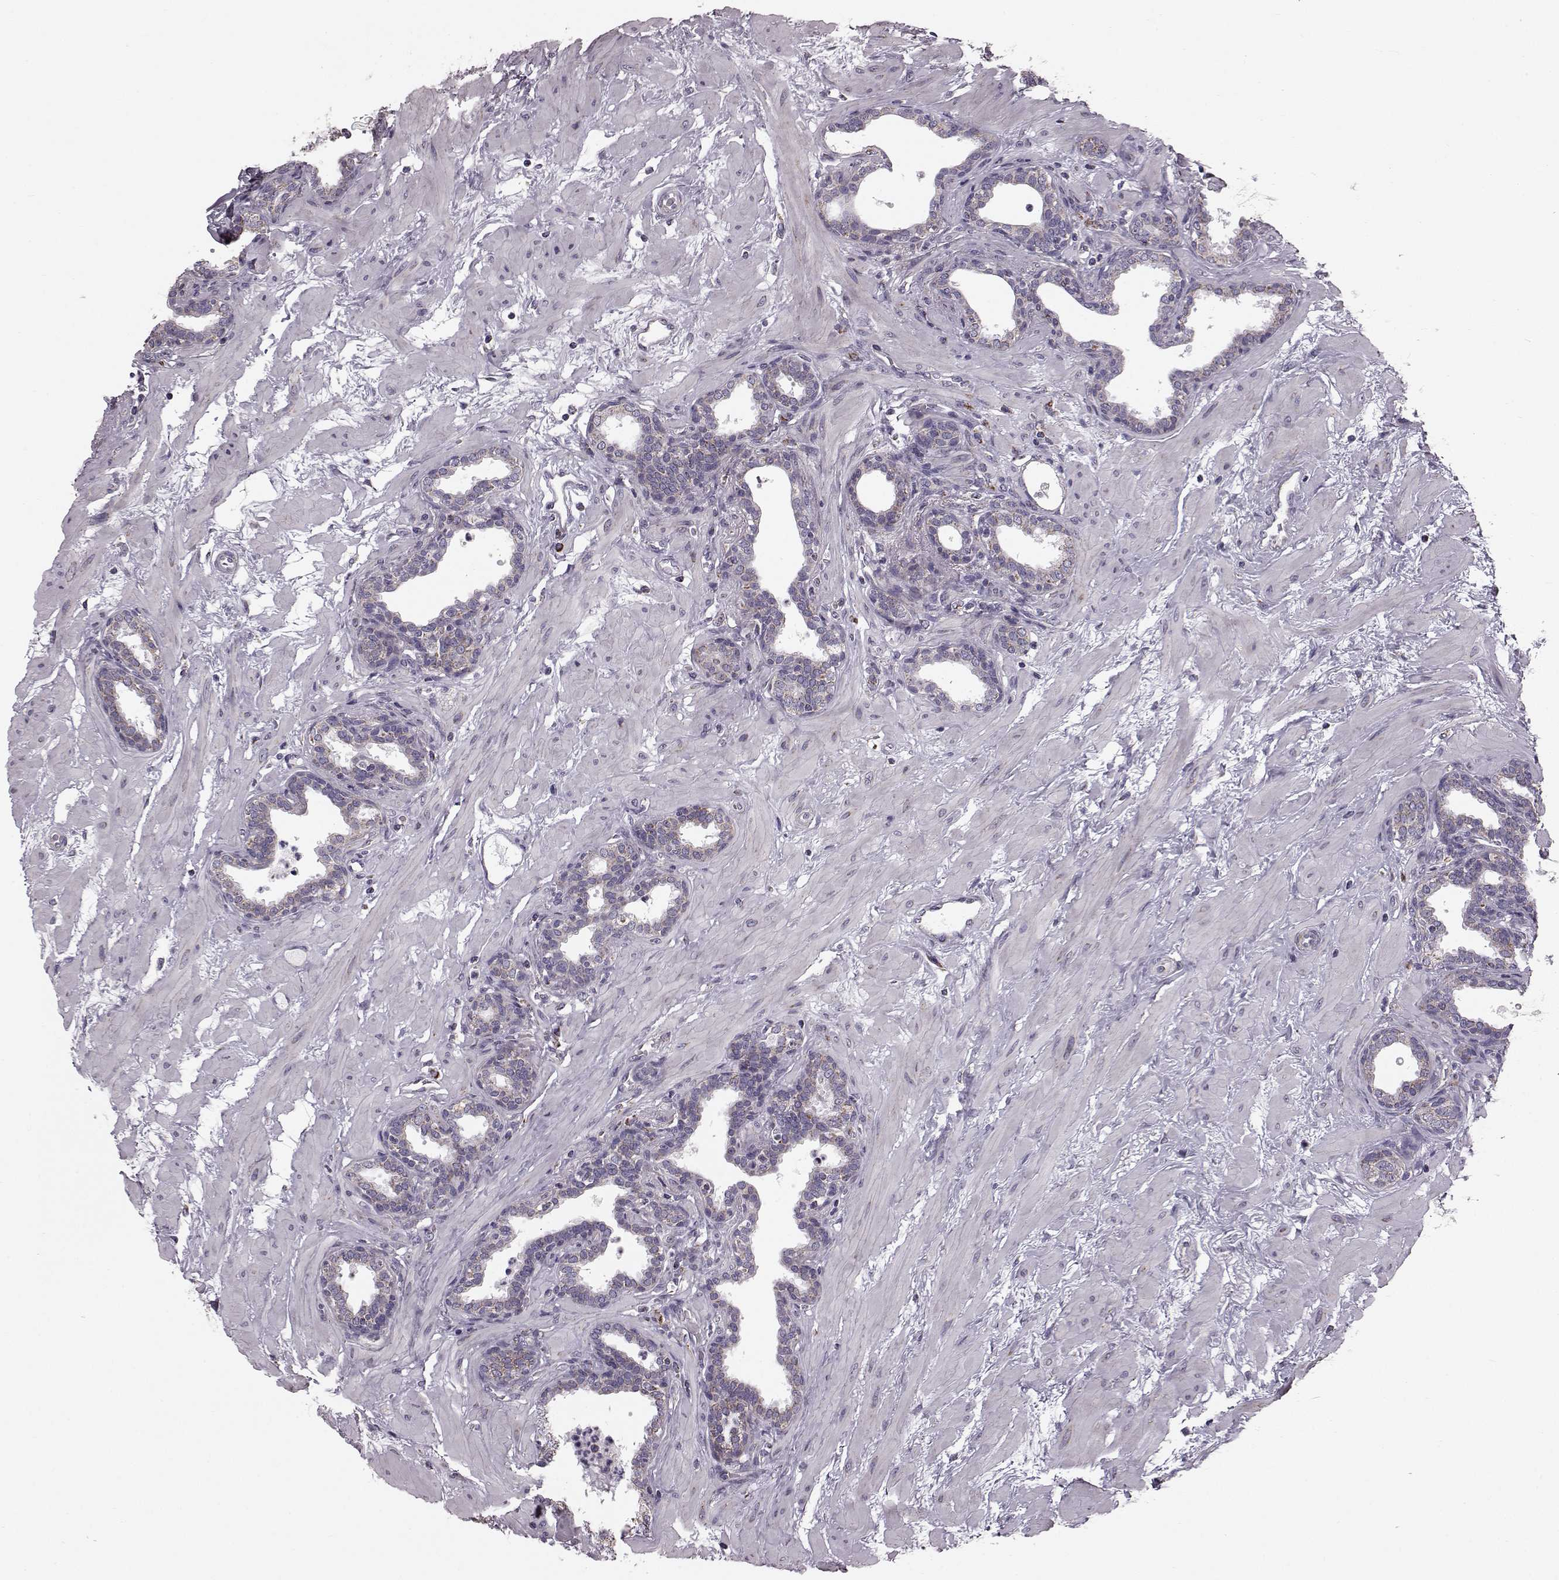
{"staining": {"intensity": "weak", "quantity": "25%-75%", "location": "cytoplasmic/membranous"}, "tissue": "prostate", "cell_type": "Glandular cells", "image_type": "normal", "snomed": [{"axis": "morphology", "description": "Normal tissue, NOS"}, {"axis": "topography", "description": "Prostate"}], "caption": "Weak cytoplasmic/membranous expression for a protein is present in approximately 25%-75% of glandular cells of benign prostate using immunohistochemistry (IHC).", "gene": "FAM8A1", "patient": {"sex": "male", "age": 37}}